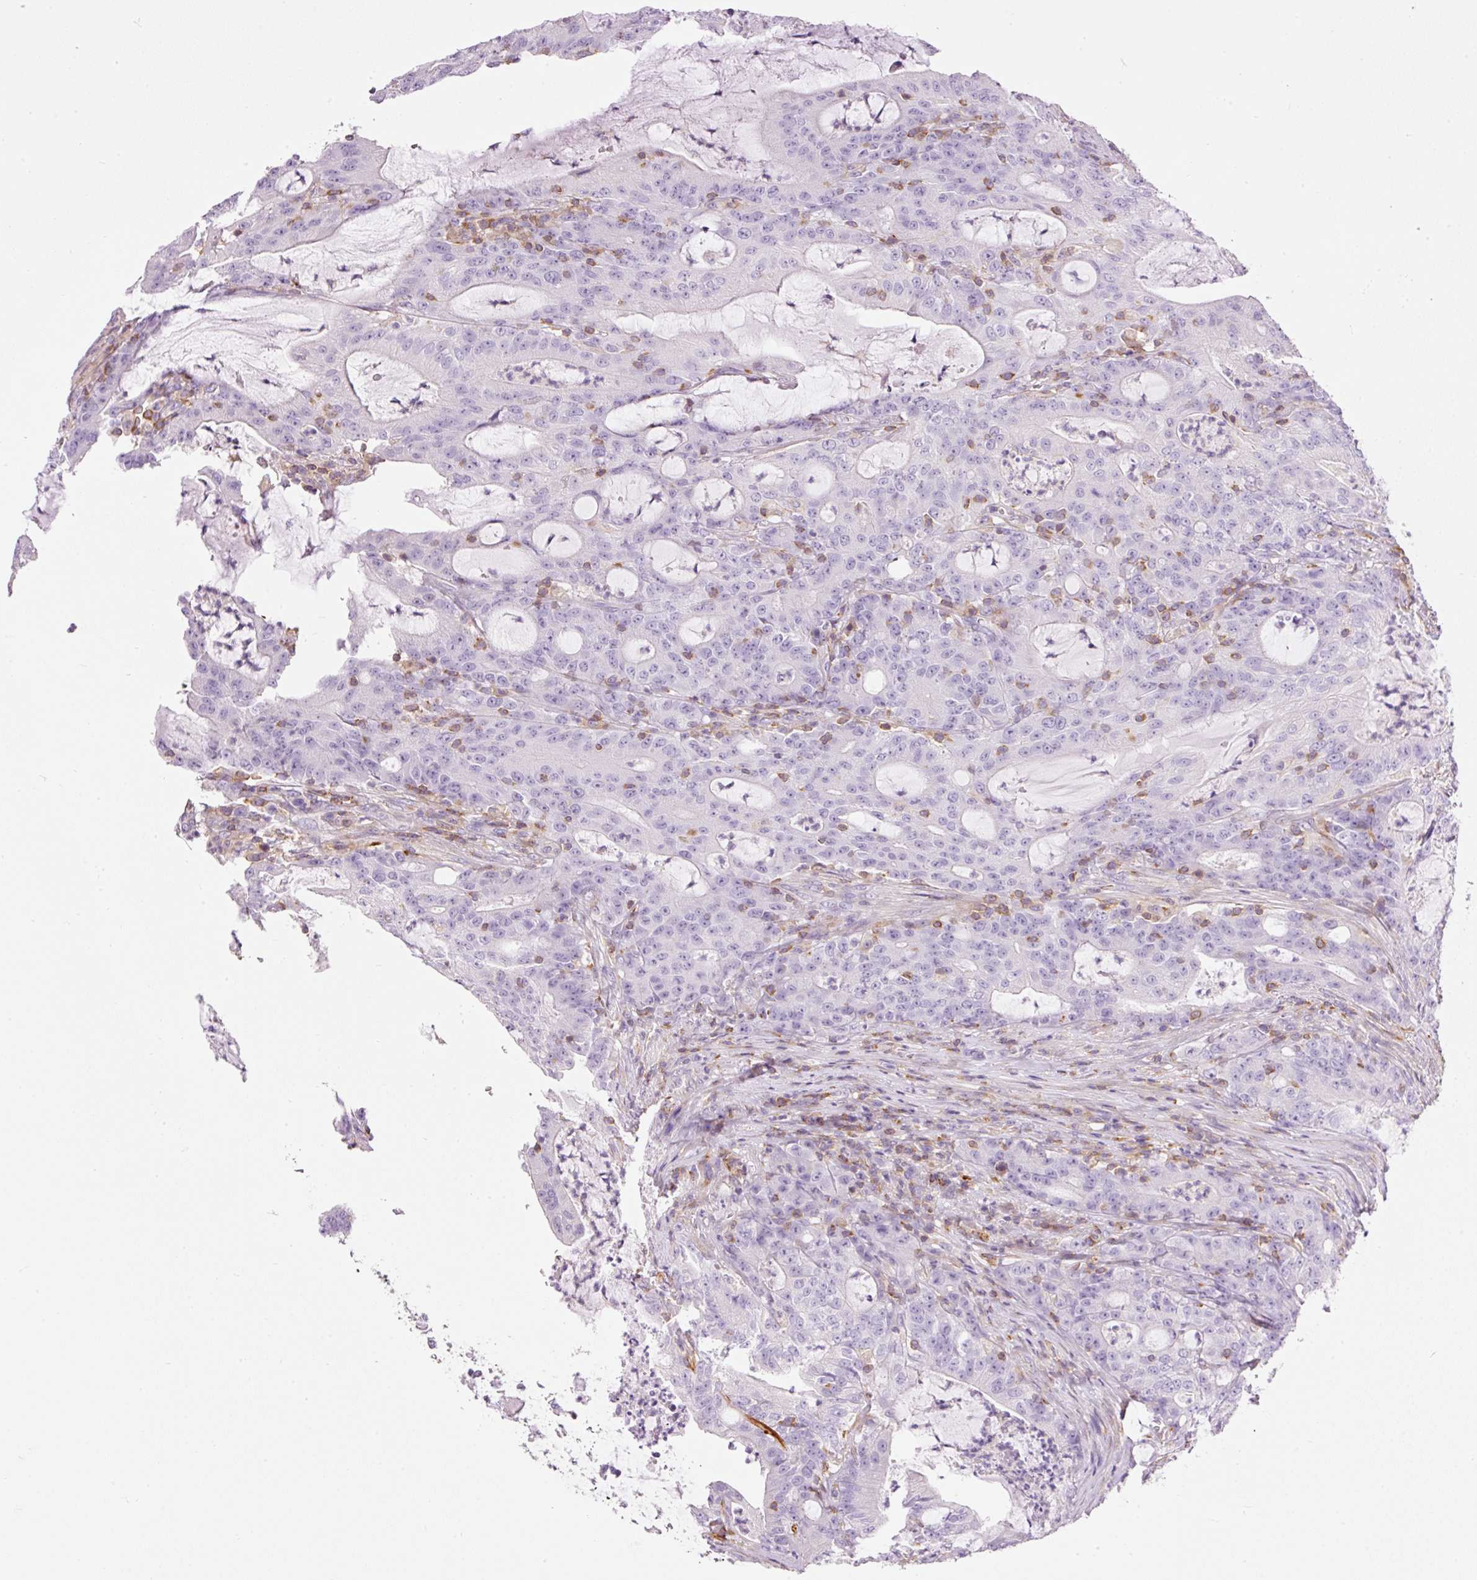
{"staining": {"intensity": "negative", "quantity": "none", "location": "none"}, "tissue": "colorectal cancer", "cell_type": "Tumor cells", "image_type": "cancer", "snomed": [{"axis": "morphology", "description": "Adenocarcinoma, NOS"}, {"axis": "topography", "description": "Colon"}], "caption": "Immunohistochemical staining of human colorectal adenocarcinoma displays no significant positivity in tumor cells.", "gene": "DOK6", "patient": {"sex": "male", "age": 83}}